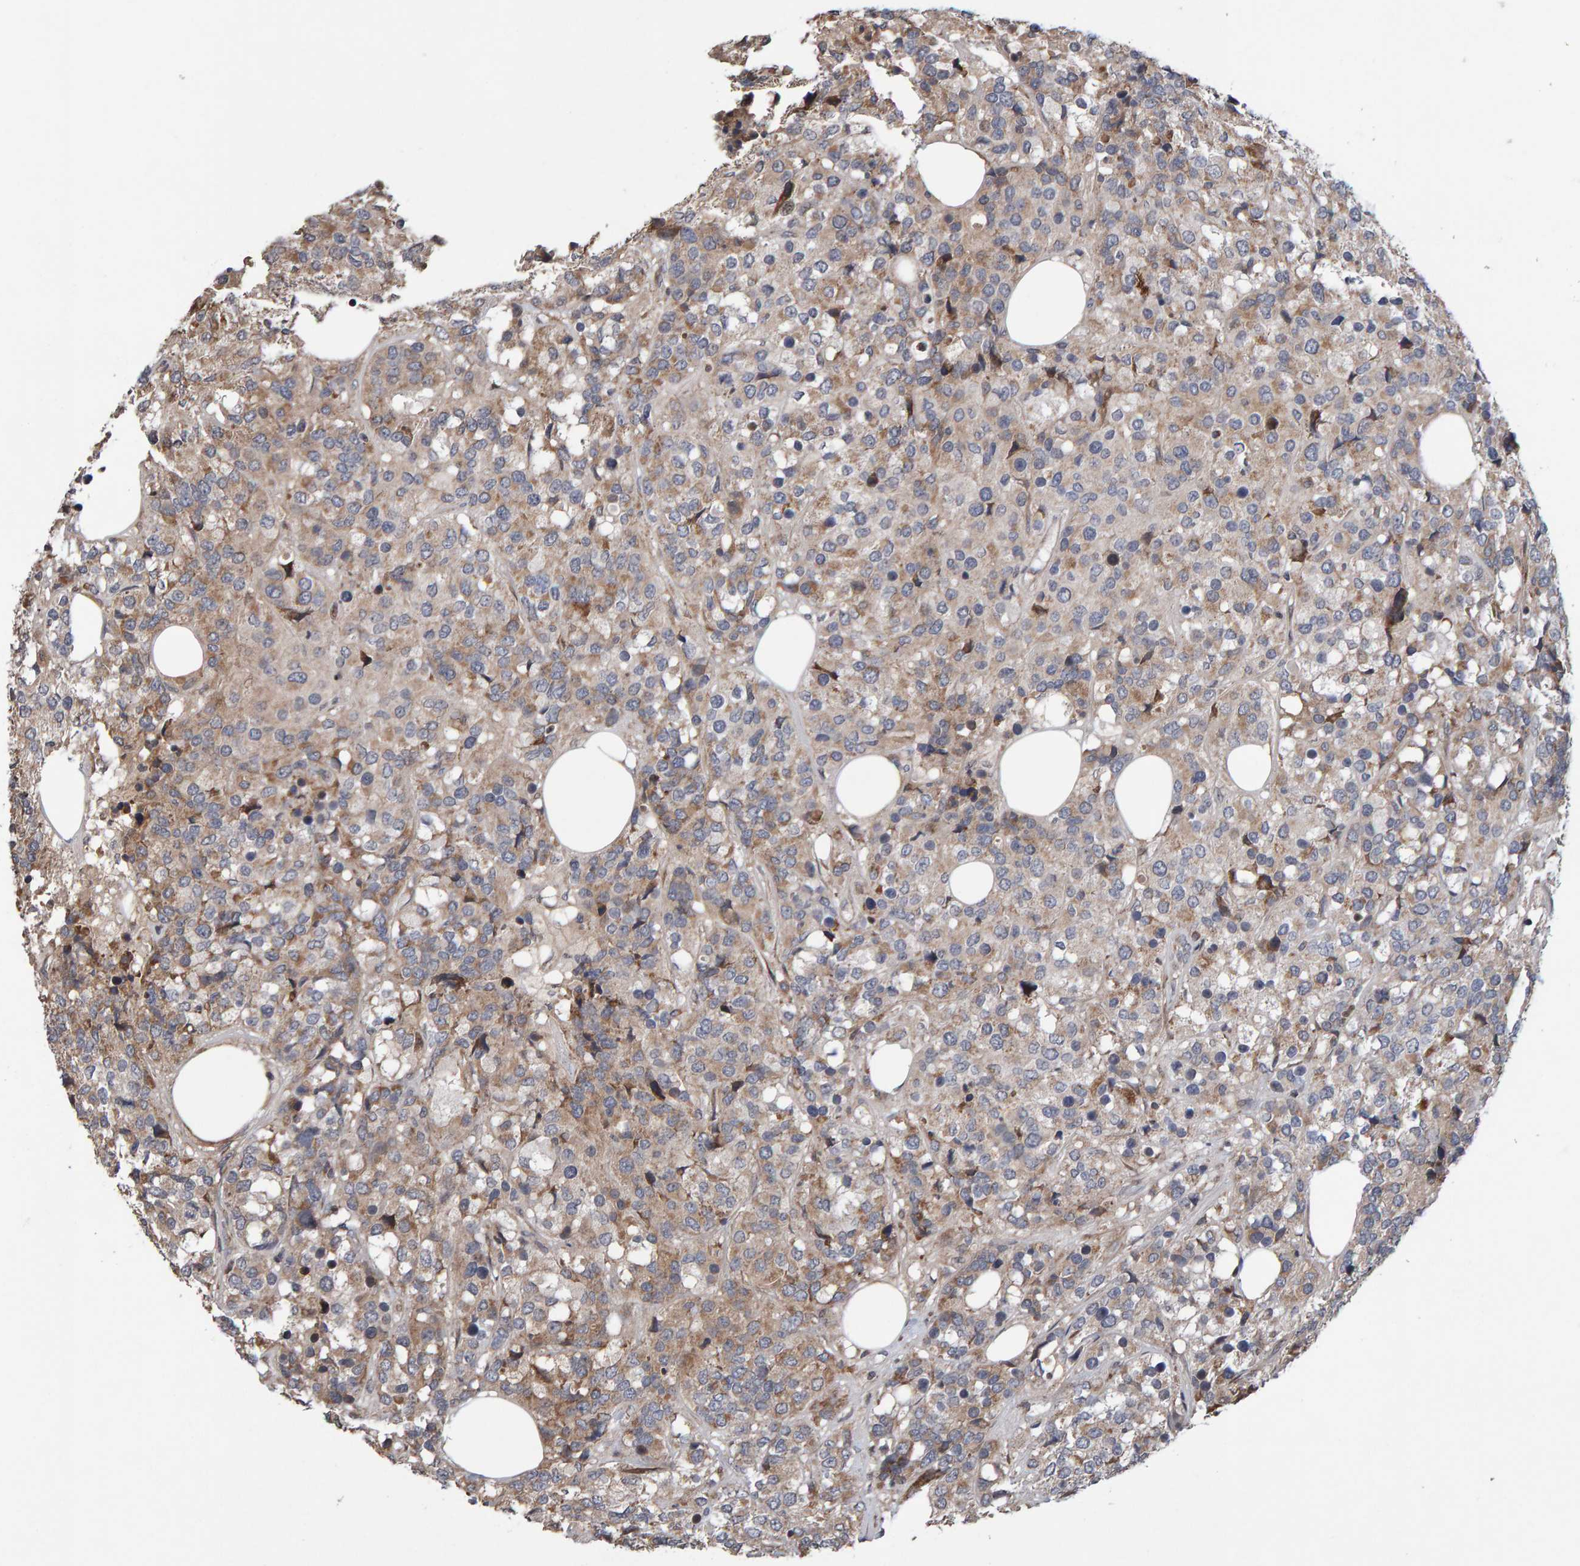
{"staining": {"intensity": "moderate", "quantity": "25%-75%", "location": "cytoplasmic/membranous"}, "tissue": "breast cancer", "cell_type": "Tumor cells", "image_type": "cancer", "snomed": [{"axis": "morphology", "description": "Lobular carcinoma"}, {"axis": "topography", "description": "Breast"}], "caption": "Breast cancer was stained to show a protein in brown. There is medium levels of moderate cytoplasmic/membranous positivity in approximately 25%-75% of tumor cells. (Brightfield microscopy of DAB IHC at high magnification).", "gene": "PECR", "patient": {"sex": "female", "age": 59}}